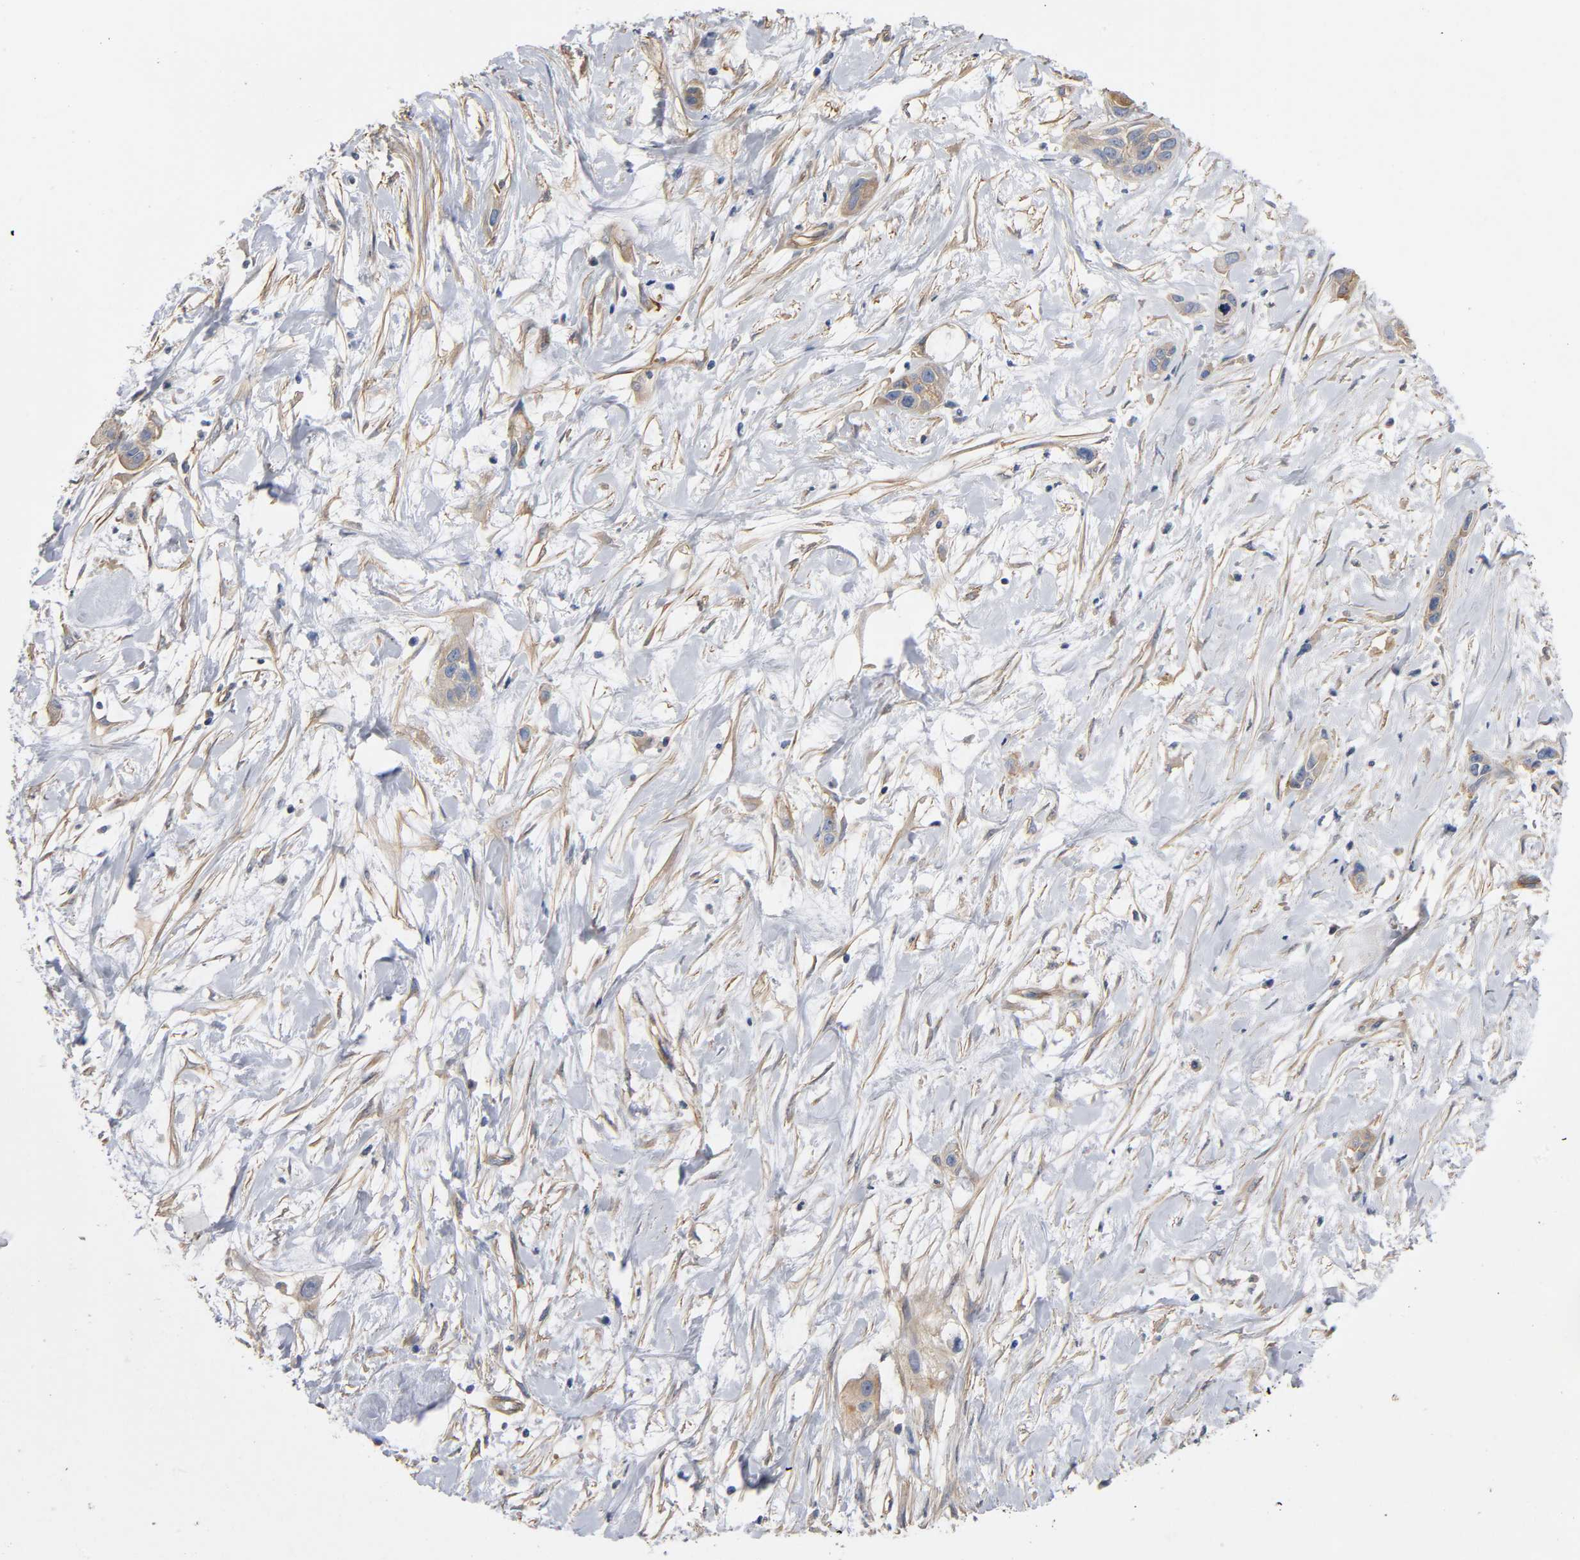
{"staining": {"intensity": "weak", "quantity": ">75%", "location": "cytoplasmic/membranous"}, "tissue": "pancreatic cancer", "cell_type": "Tumor cells", "image_type": "cancer", "snomed": [{"axis": "morphology", "description": "Adenocarcinoma, NOS"}, {"axis": "topography", "description": "Pancreas"}], "caption": "This is an image of immunohistochemistry (IHC) staining of pancreatic cancer, which shows weak expression in the cytoplasmic/membranous of tumor cells.", "gene": "MARS1", "patient": {"sex": "female", "age": 60}}